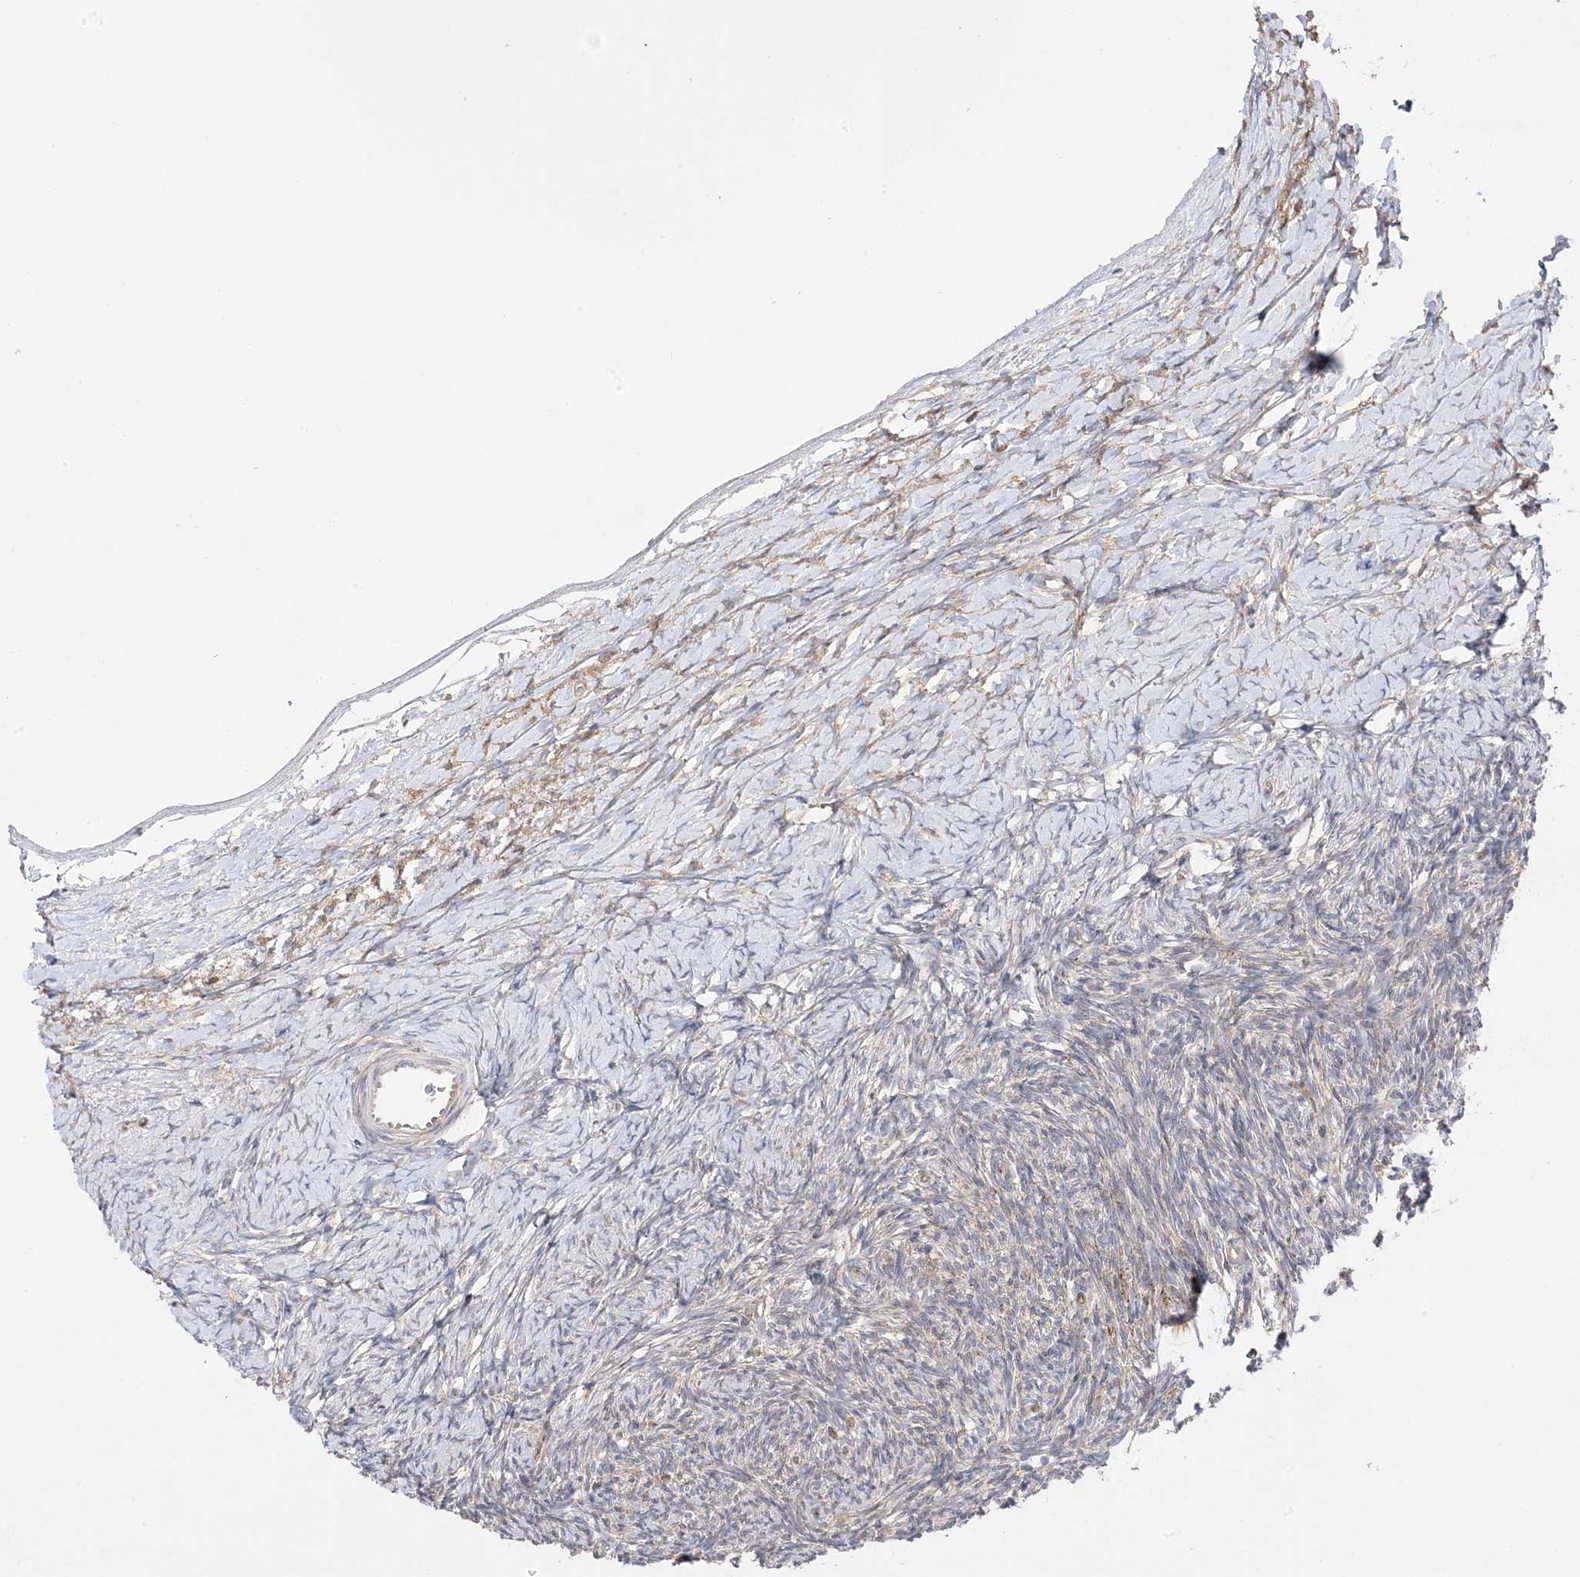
{"staining": {"intensity": "strong", "quantity": ">75%", "location": "cytoplasmic/membranous"}, "tissue": "ovary", "cell_type": "Follicle cells", "image_type": "normal", "snomed": [{"axis": "morphology", "description": "Normal tissue, NOS"}, {"axis": "morphology", "description": "Developmental malformation"}, {"axis": "topography", "description": "Ovary"}], "caption": "Unremarkable ovary was stained to show a protein in brown. There is high levels of strong cytoplasmic/membranous expression in about >75% of follicle cells. The protein is shown in brown color, while the nuclei are stained blue.", "gene": "C2CD2", "patient": {"sex": "female", "age": 39}}